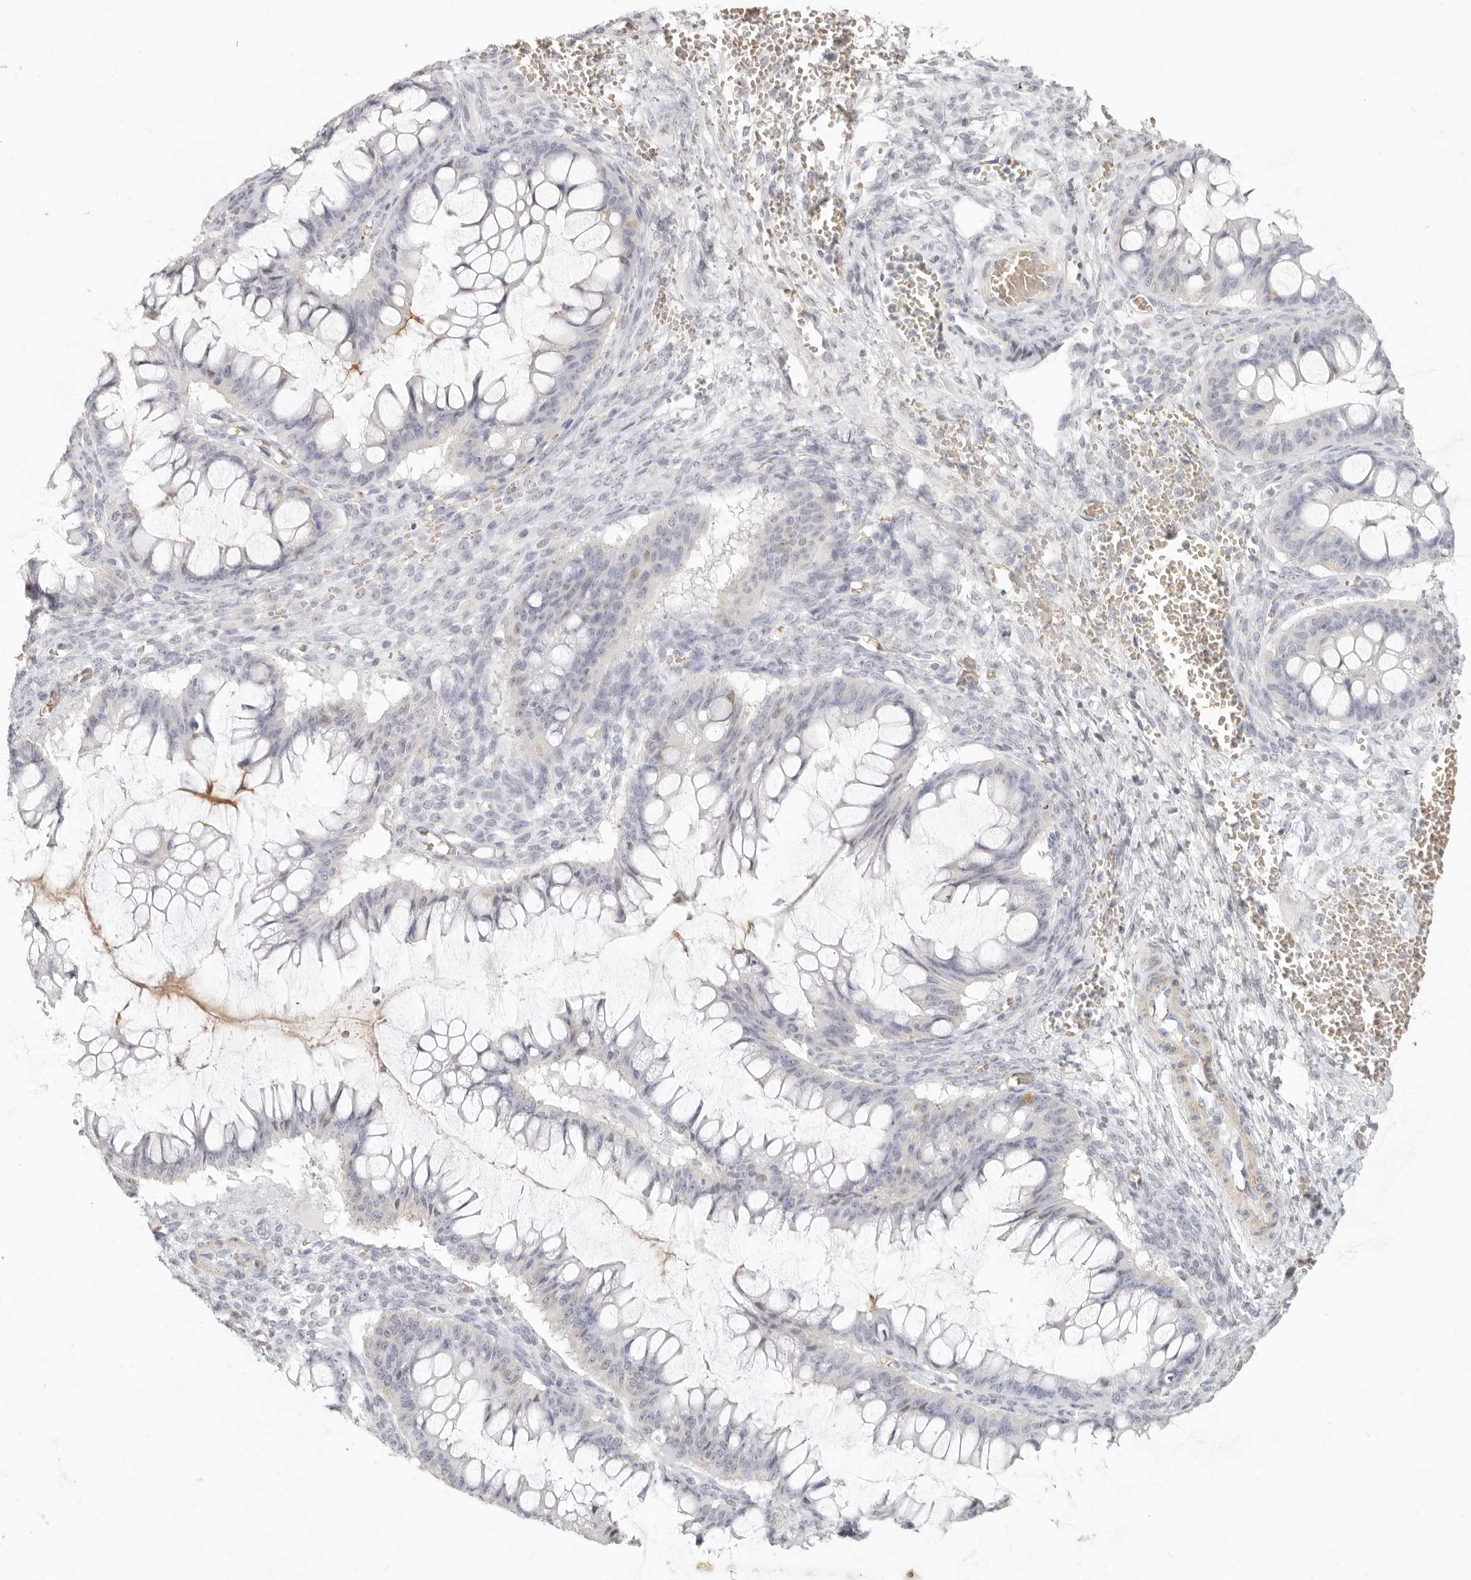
{"staining": {"intensity": "negative", "quantity": "none", "location": "none"}, "tissue": "ovarian cancer", "cell_type": "Tumor cells", "image_type": "cancer", "snomed": [{"axis": "morphology", "description": "Cystadenocarcinoma, mucinous, NOS"}, {"axis": "topography", "description": "Ovary"}], "caption": "There is no significant staining in tumor cells of ovarian mucinous cystadenocarcinoma. (DAB (3,3'-diaminobenzidine) immunohistochemistry (IHC) with hematoxylin counter stain).", "gene": "NIBAN1", "patient": {"sex": "female", "age": 73}}